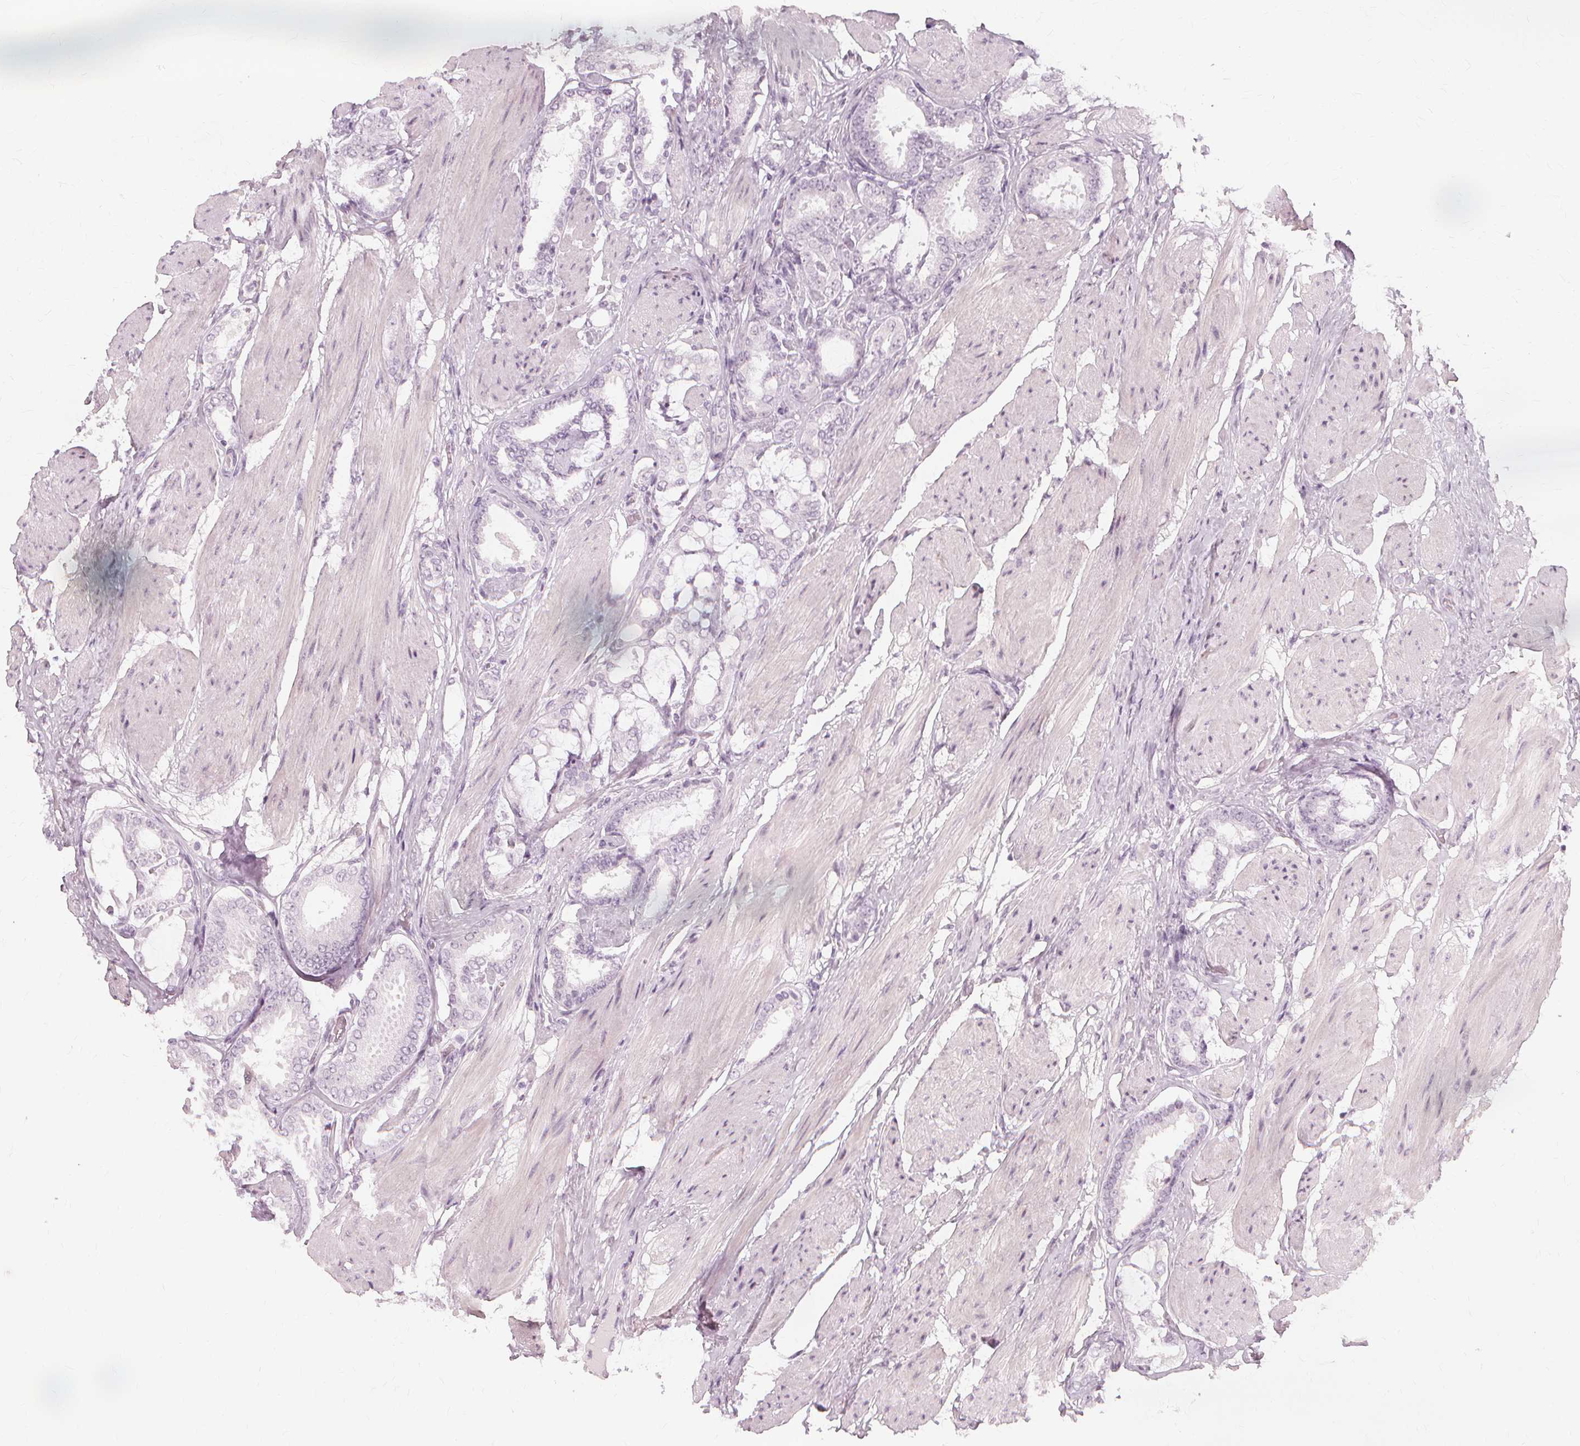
{"staining": {"intensity": "negative", "quantity": "none", "location": "none"}, "tissue": "prostate cancer", "cell_type": "Tumor cells", "image_type": "cancer", "snomed": [{"axis": "morphology", "description": "Adenocarcinoma, High grade"}, {"axis": "topography", "description": "Prostate"}], "caption": "Immunohistochemistry (IHC) photomicrograph of human prostate cancer stained for a protein (brown), which displays no expression in tumor cells. (DAB (3,3'-diaminobenzidine) IHC with hematoxylin counter stain).", "gene": "NXPE1", "patient": {"sex": "male", "age": 63}}